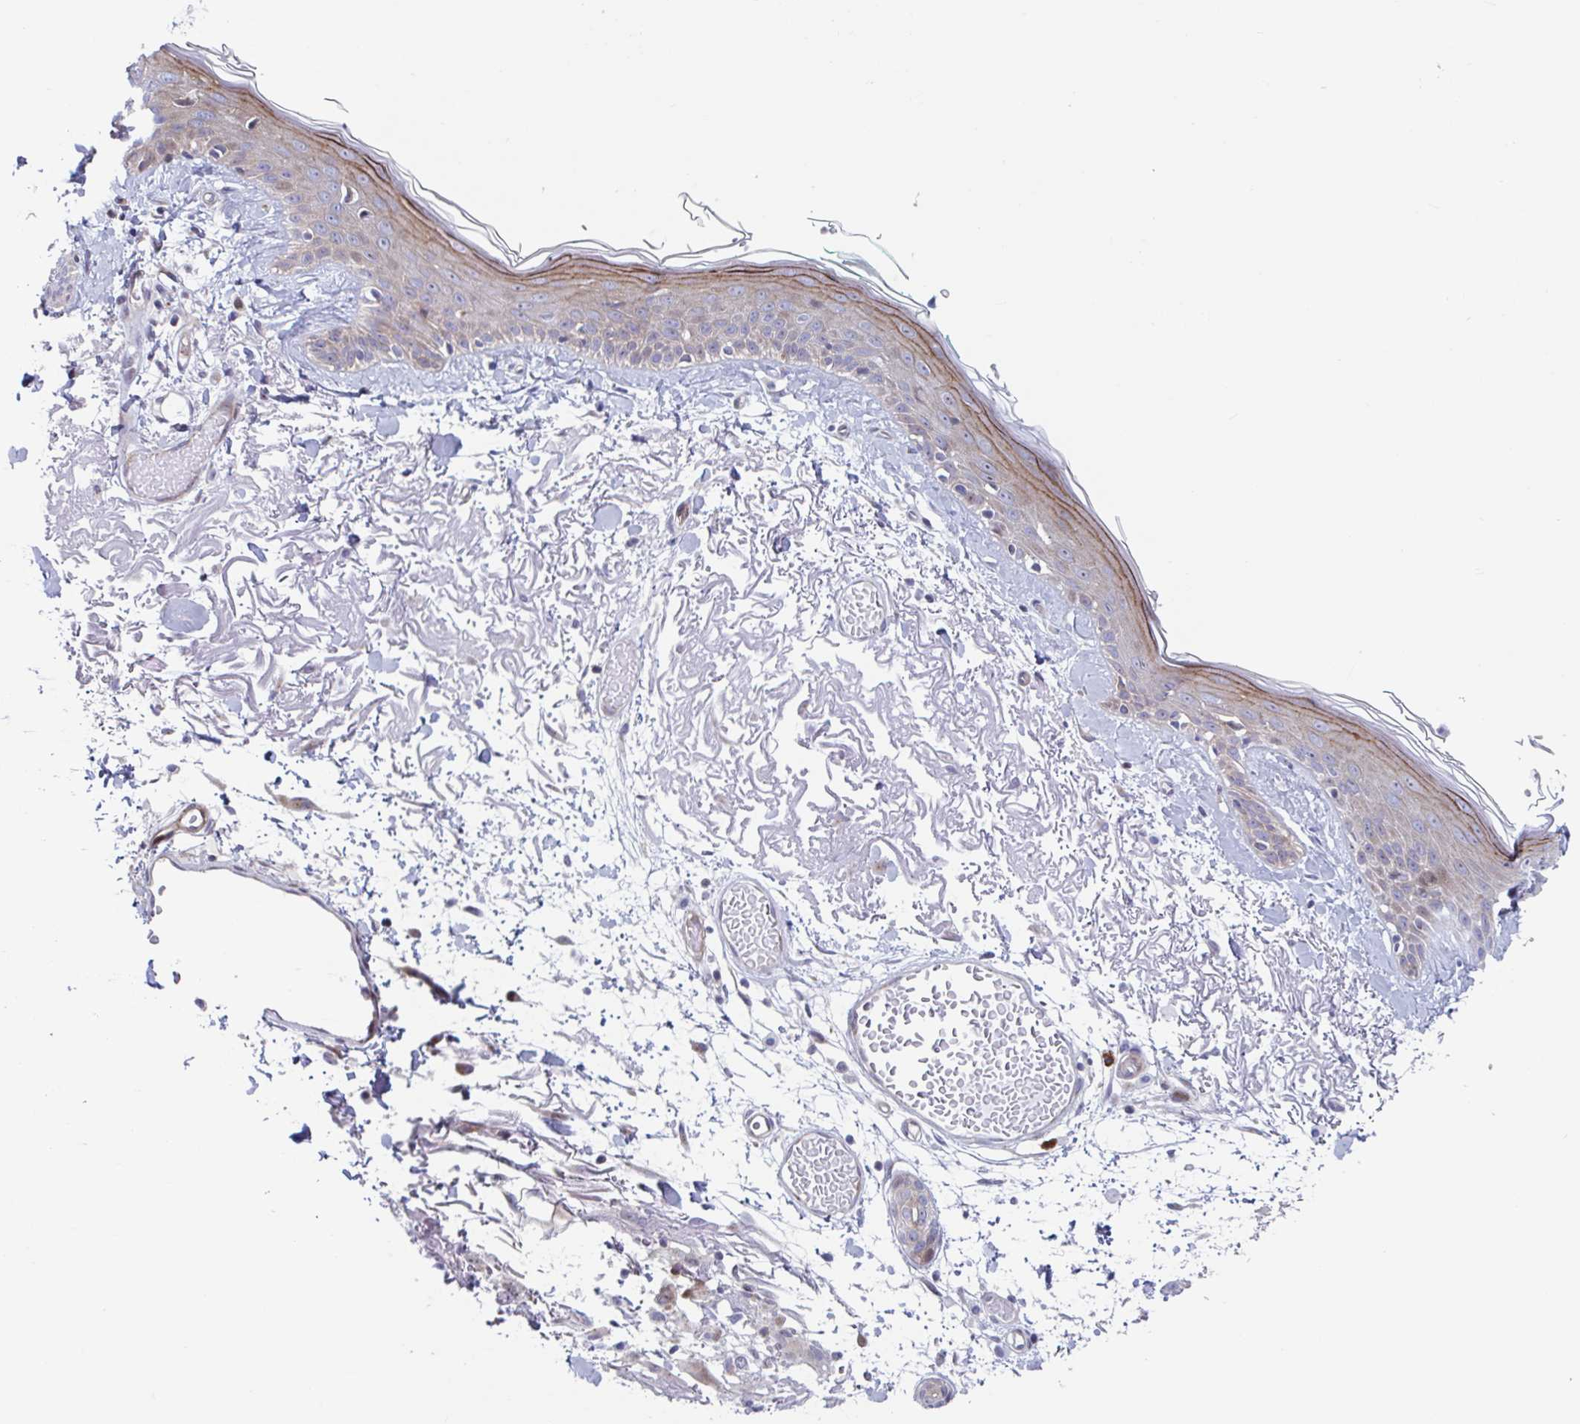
{"staining": {"intensity": "negative", "quantity": "none", "location": "none"}, "tissue": "skin", "cell_type": "Fibroblasts", "image_type": "normal", "snomed": [{"axis": "morphology", "description": "Normal tissue, NOS"}, {"axis": "topography", "description": "Skin"}], "caption": "An immunohistochemistry (IHC) photomicrograph of unremarkable skin is shown. There is no staining in fibroblasts of skin. (IHC, brightfield microscopy, high magnification).", "gene": "DUXA", "patient": {"sex": "male", "age": 79}}